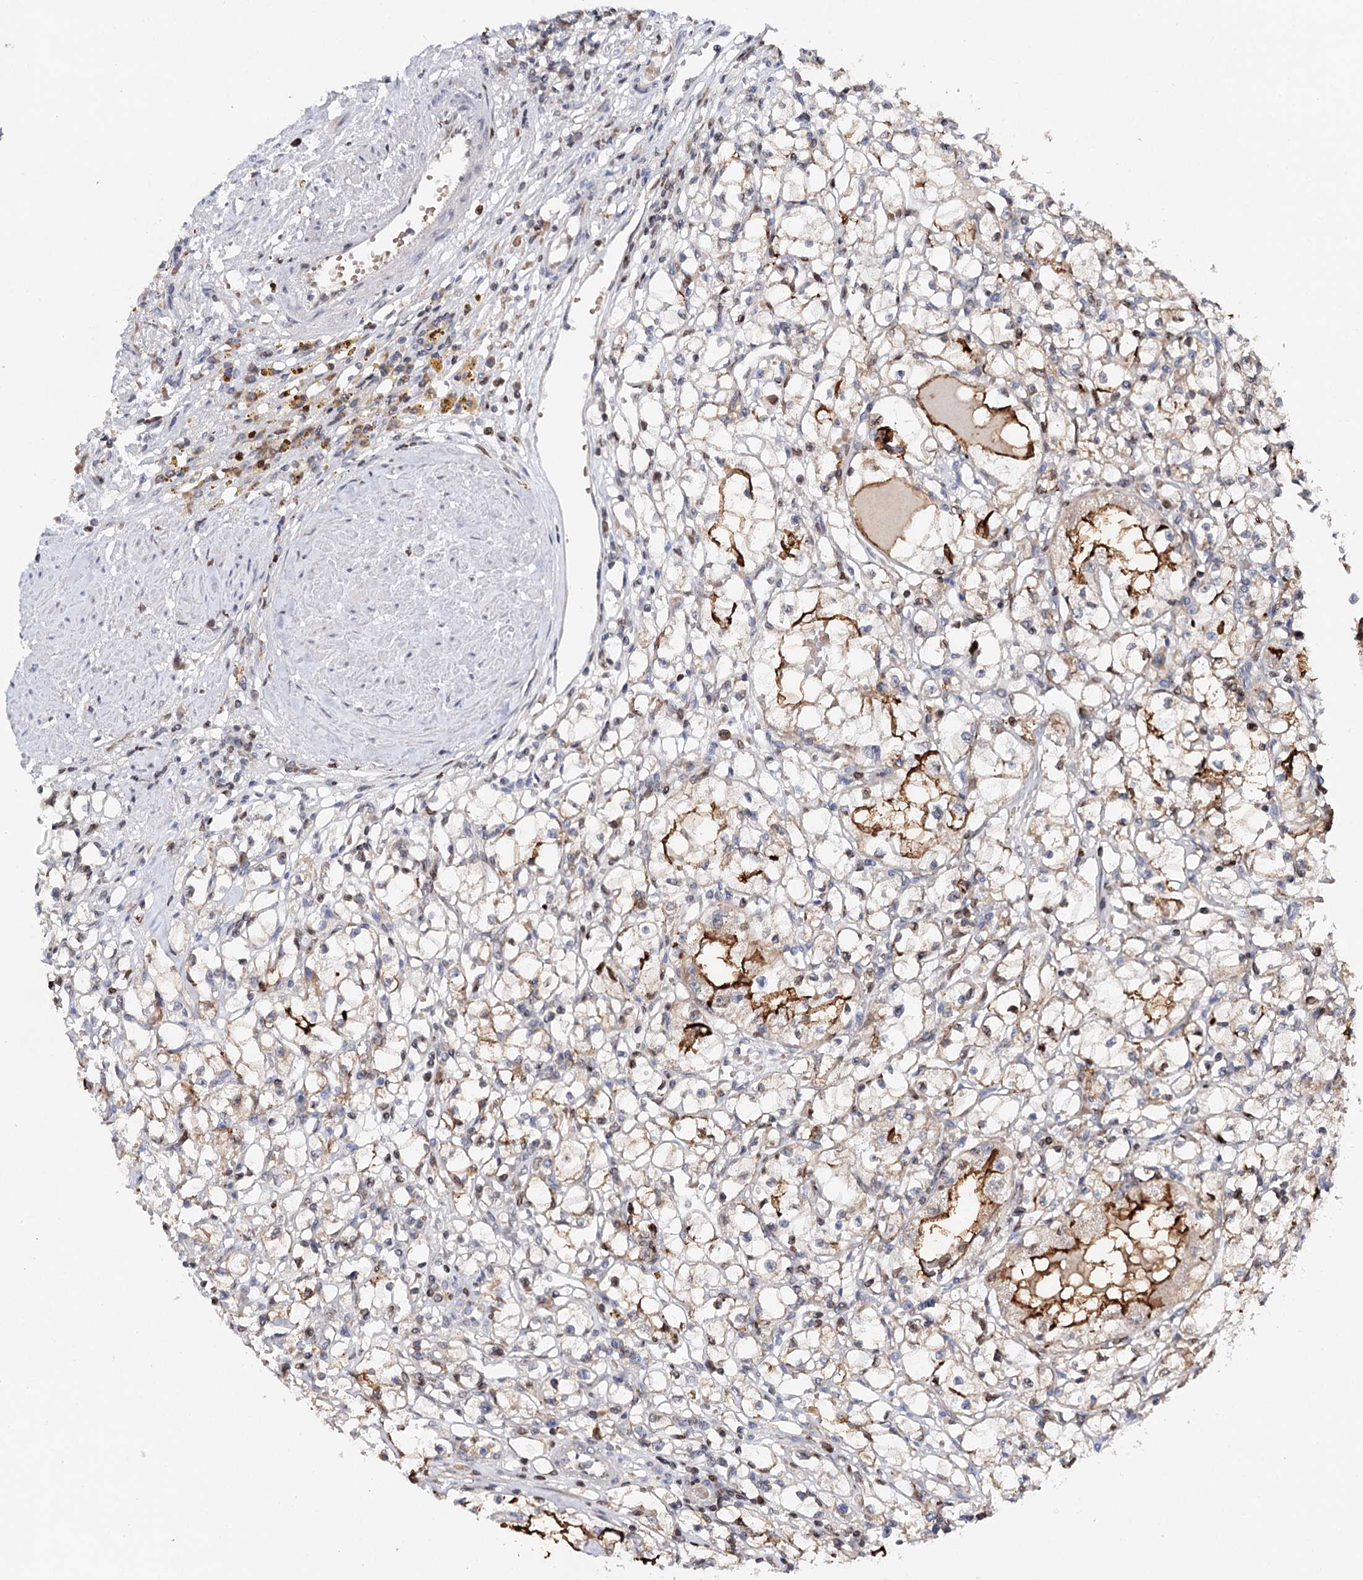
{"staining": {"intensity": "moderate", "quantity": "<25%", "location": "cytoplasmic/membranous"}, "tissue": "renal cancer", "cell_type": "Tumor cells", "image_type": "cancer", "snomed": [{"axis": "morphology", "description": "Adenocarcinoma, NOS"}, {"axis": "topography", "description": "Kidney"}], "caption": "Moderate cytoplasmic/membranous positivity is present in about <25% of tumor cells in renal cancer.", "gene": "CFAP46", "patient": {"sex": "male", "age": 56}}